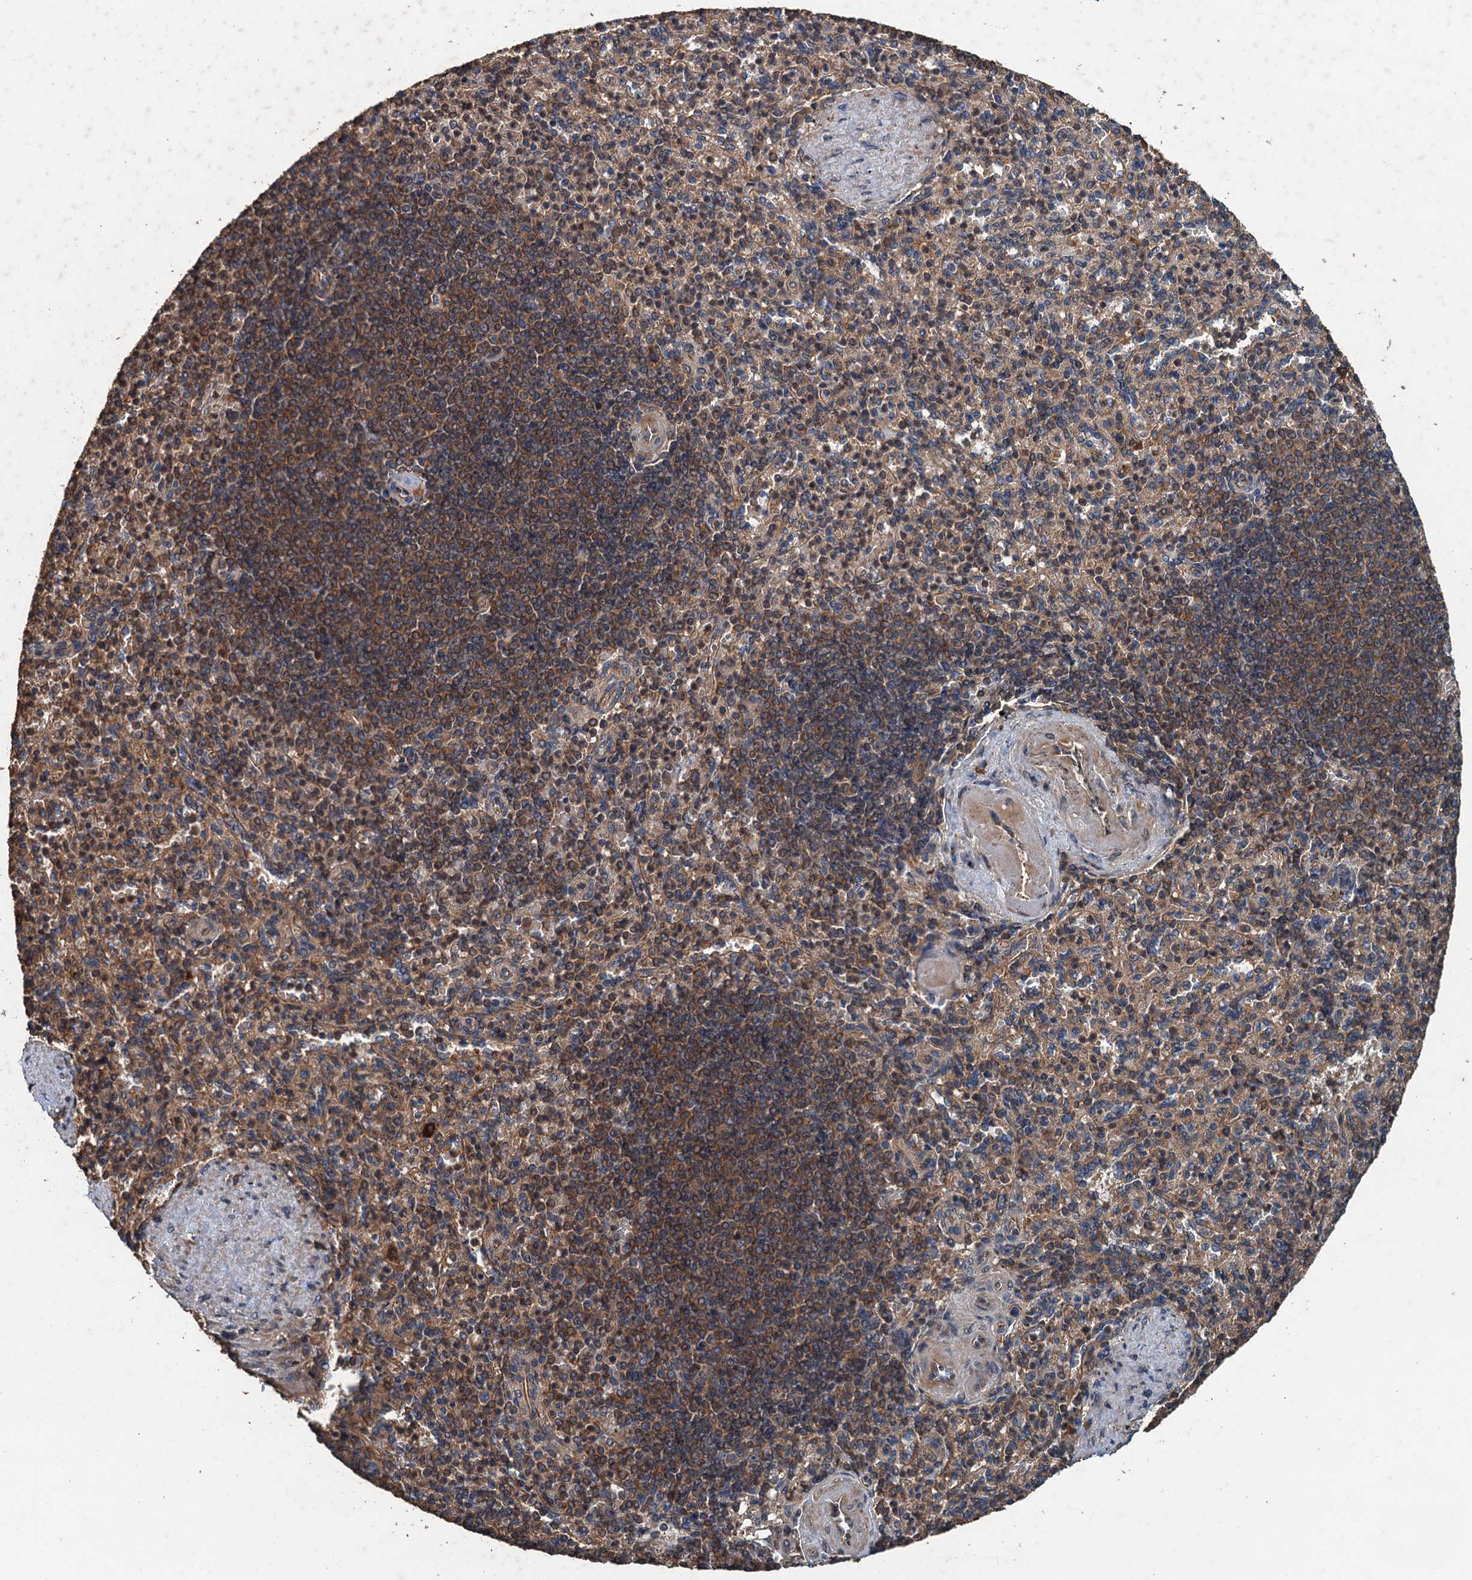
{"staining": {"intensity": "moderate", "quantity": "<25%", "location": "cytoplasmic/membranous"}, "tissue": "spleen", "cell_type": "Cells in red pulp", "image_type": "normal", "snomed": [{"axis": "morphology", "description": "Normal tissue, NOS"}, {"axis": "topography", "description": "Spleen"}], "caption": "IHC (DAB) staining of benign human spleen reveals moderate cytoplasmic/membranous protein expression in about <25% of cells in red pulp. The staining was performed using DAB to visualize the protein expression in brown, while the nuclei were stained in blue with hematoxylin (Magnification: 20x).", "gene": "BORCS5", "patient": {"sex": "female", "age": 74}}